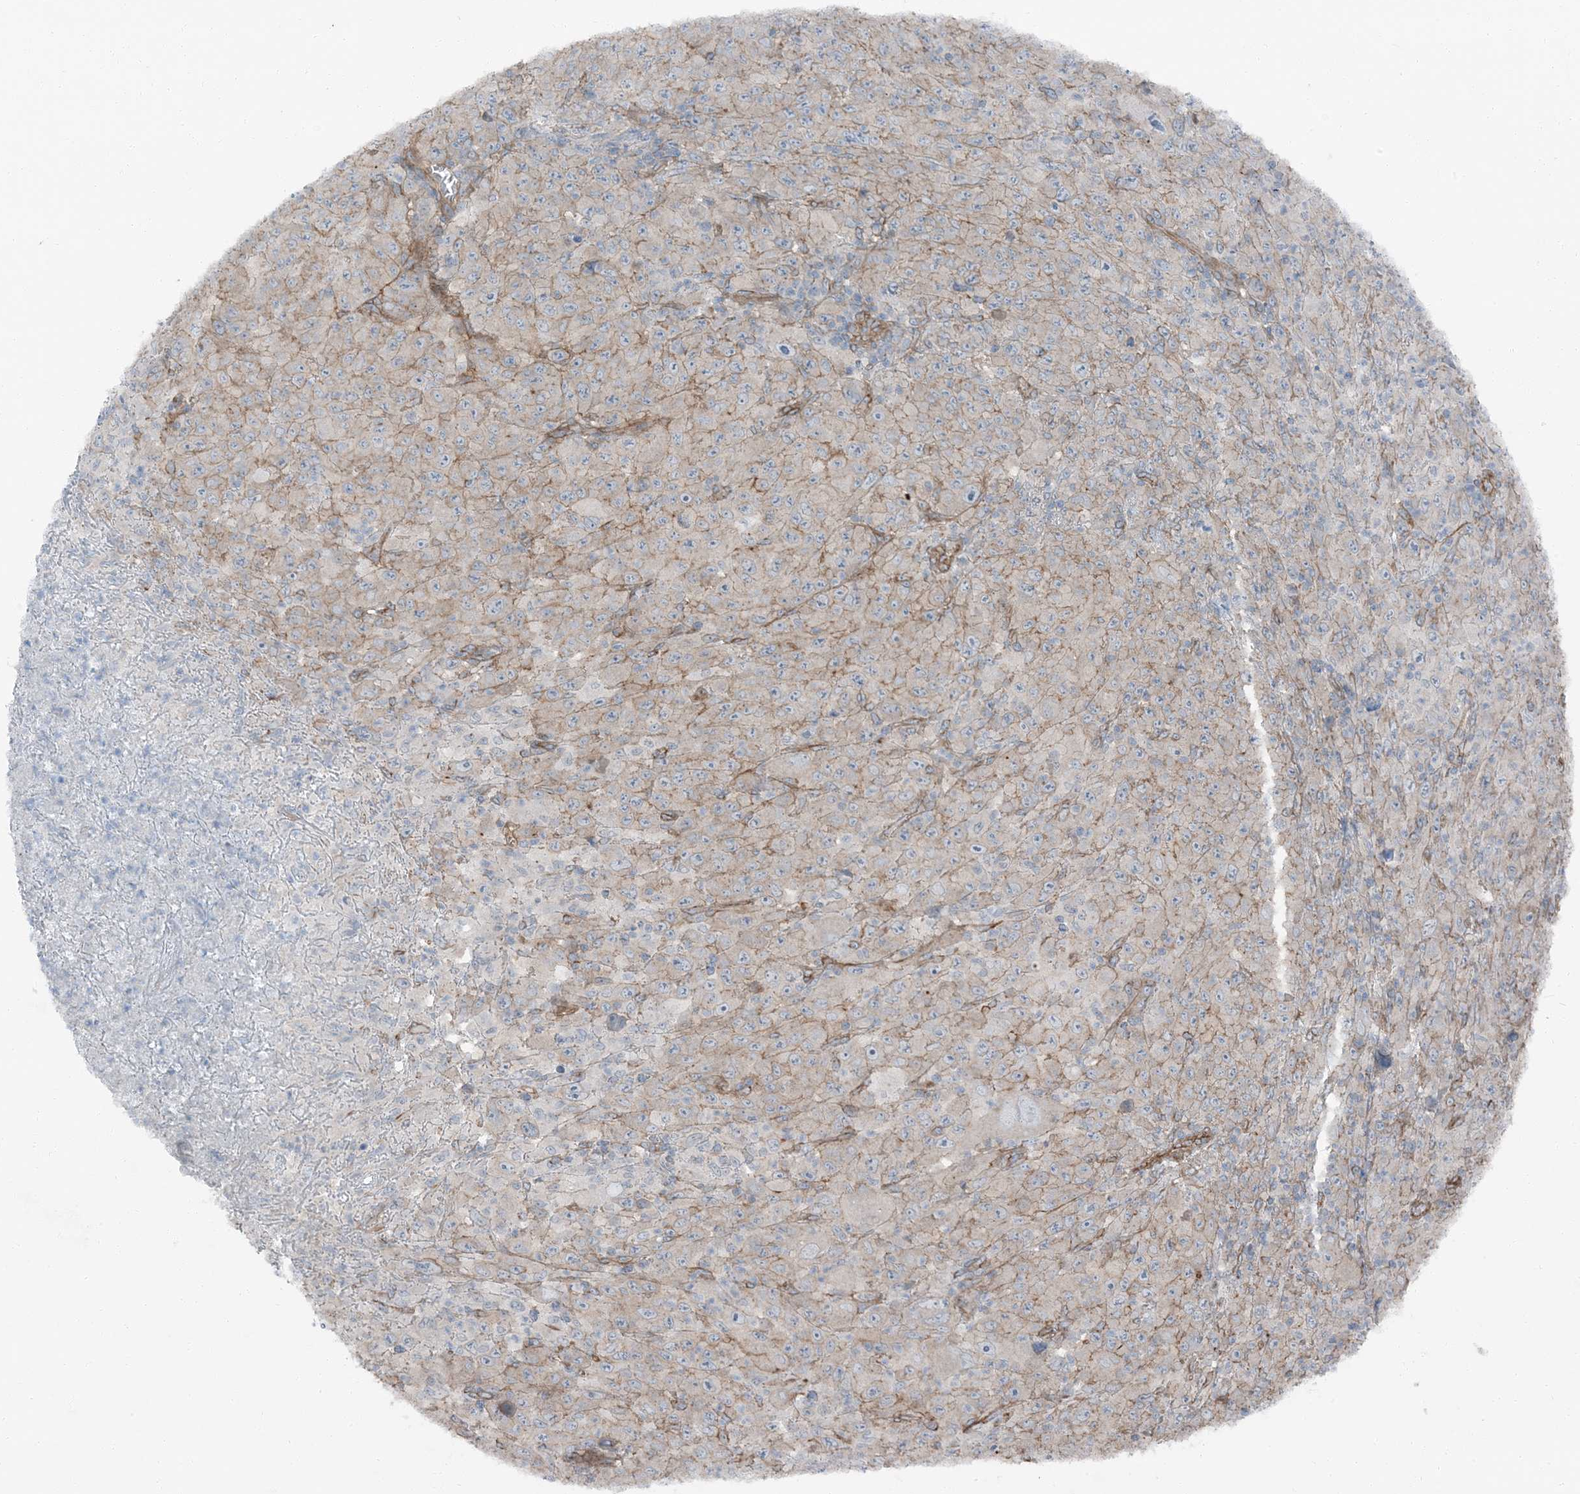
{"staining": {"intensity": "weak", "quantity": "<25%", "location": "cytoplasmic/membranous"}, "tissue": "melanoma", "cell_type": "Tumor cells", "image_type": "cancer", "snomed": [{"axis": "morphology", "description": "Malignant melanoma, Metastatic site"}, {"axis": "topography", "description": "Skin"}], "caption": "The histopathology image reveals no staining of tumor cells in melanoma.", "gene": "ZFP90", "patient": {"sex": "female", "age": 56}}